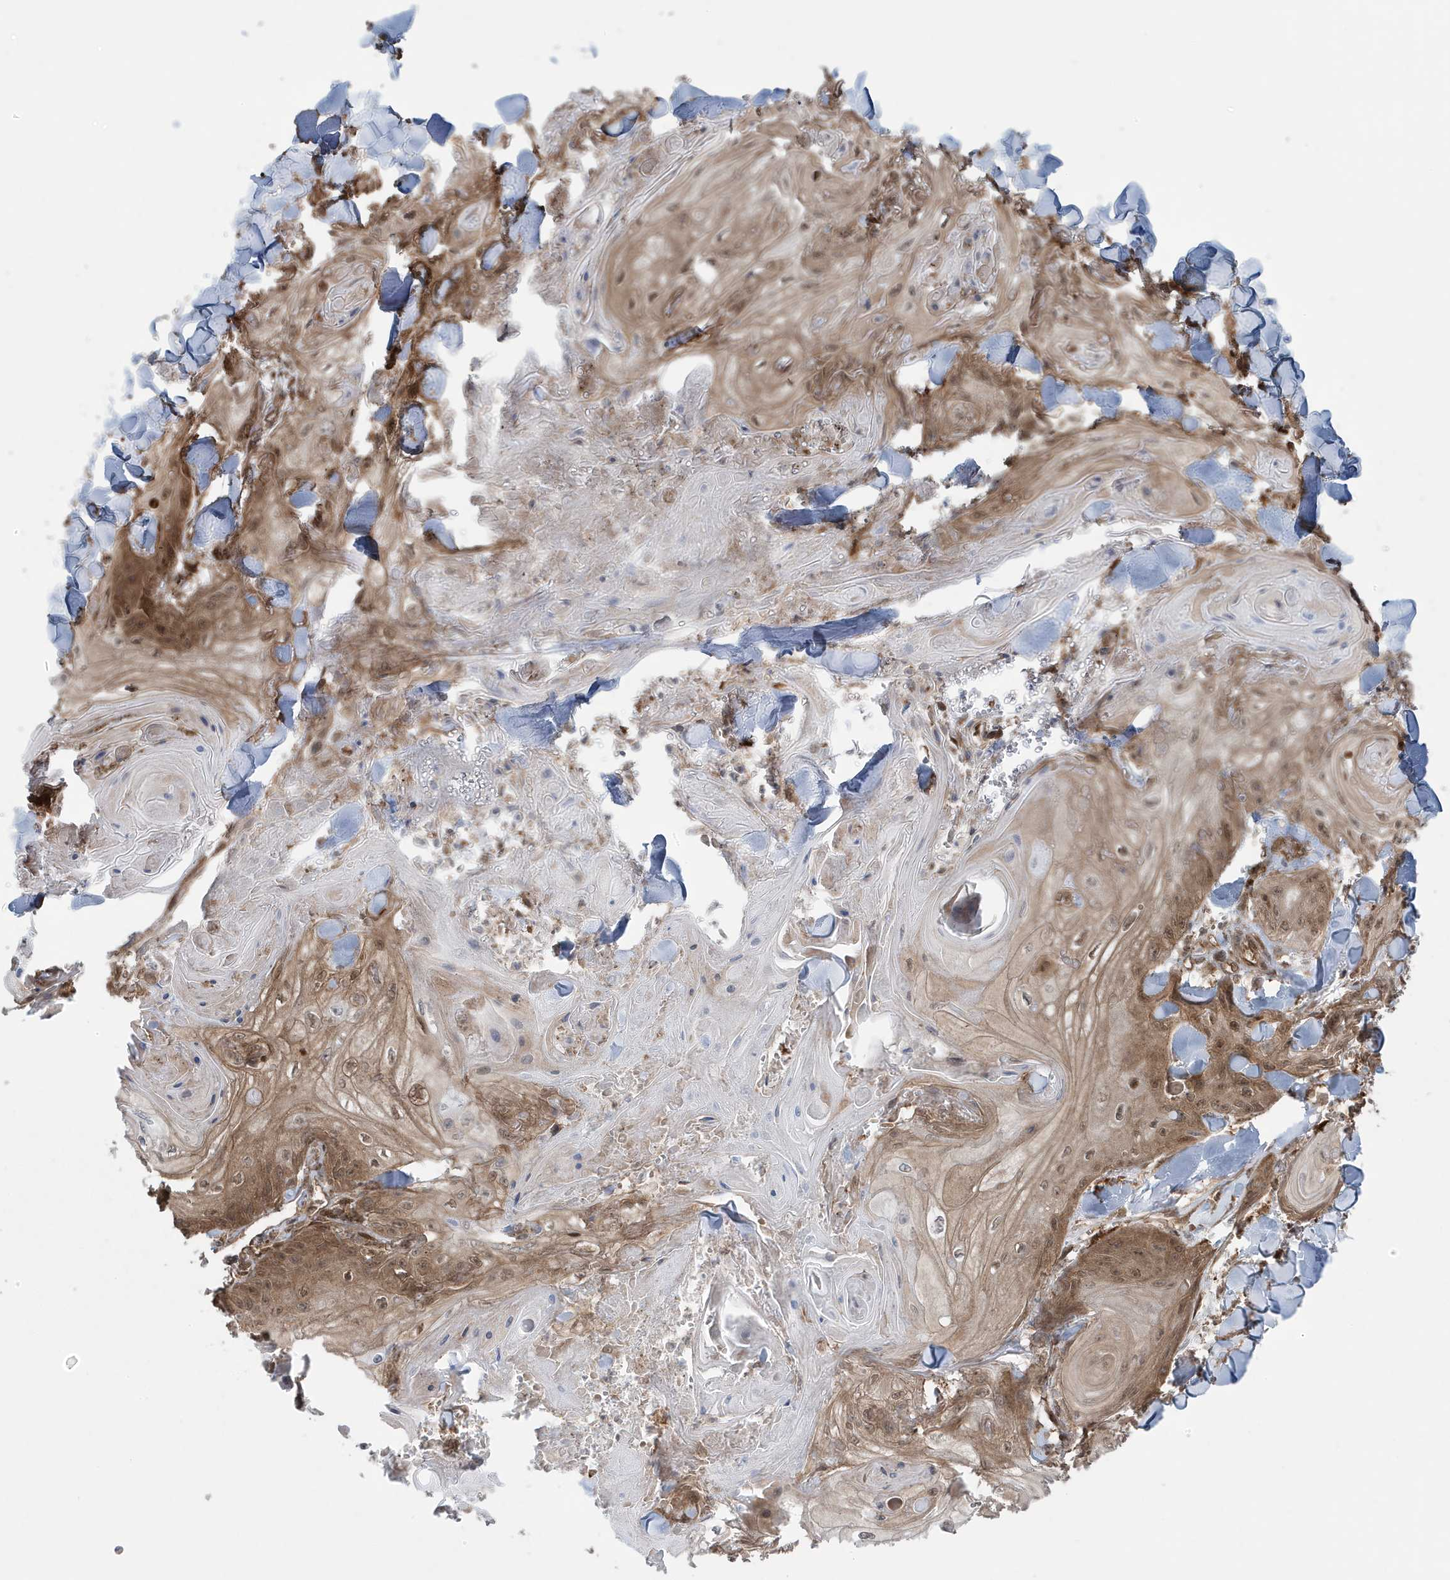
{"staining": {"intensity": "moderate", "quantity": "25%-75%", "location": "cytoplasmic/membranous,nuclear"}, "tissue": "skin cancer", "cell_type": "Tumor cells", "image_type": "cancer", "snomed": [{"axis": "morphology", "description": "Squamous cell carcinoma, NOS"}, {"axis": "topography", "description": "Skin"}], "caption": "DAB immunohistochemical staining of squamous cell carcinoma (skin) displays moderate cytoplasmic/membranous and nuclear protein staining in approximately 25%-75% of tumor cells.", "gene": "MAPK1IP1L", "patient": {"sex": "male", "age": 74}}